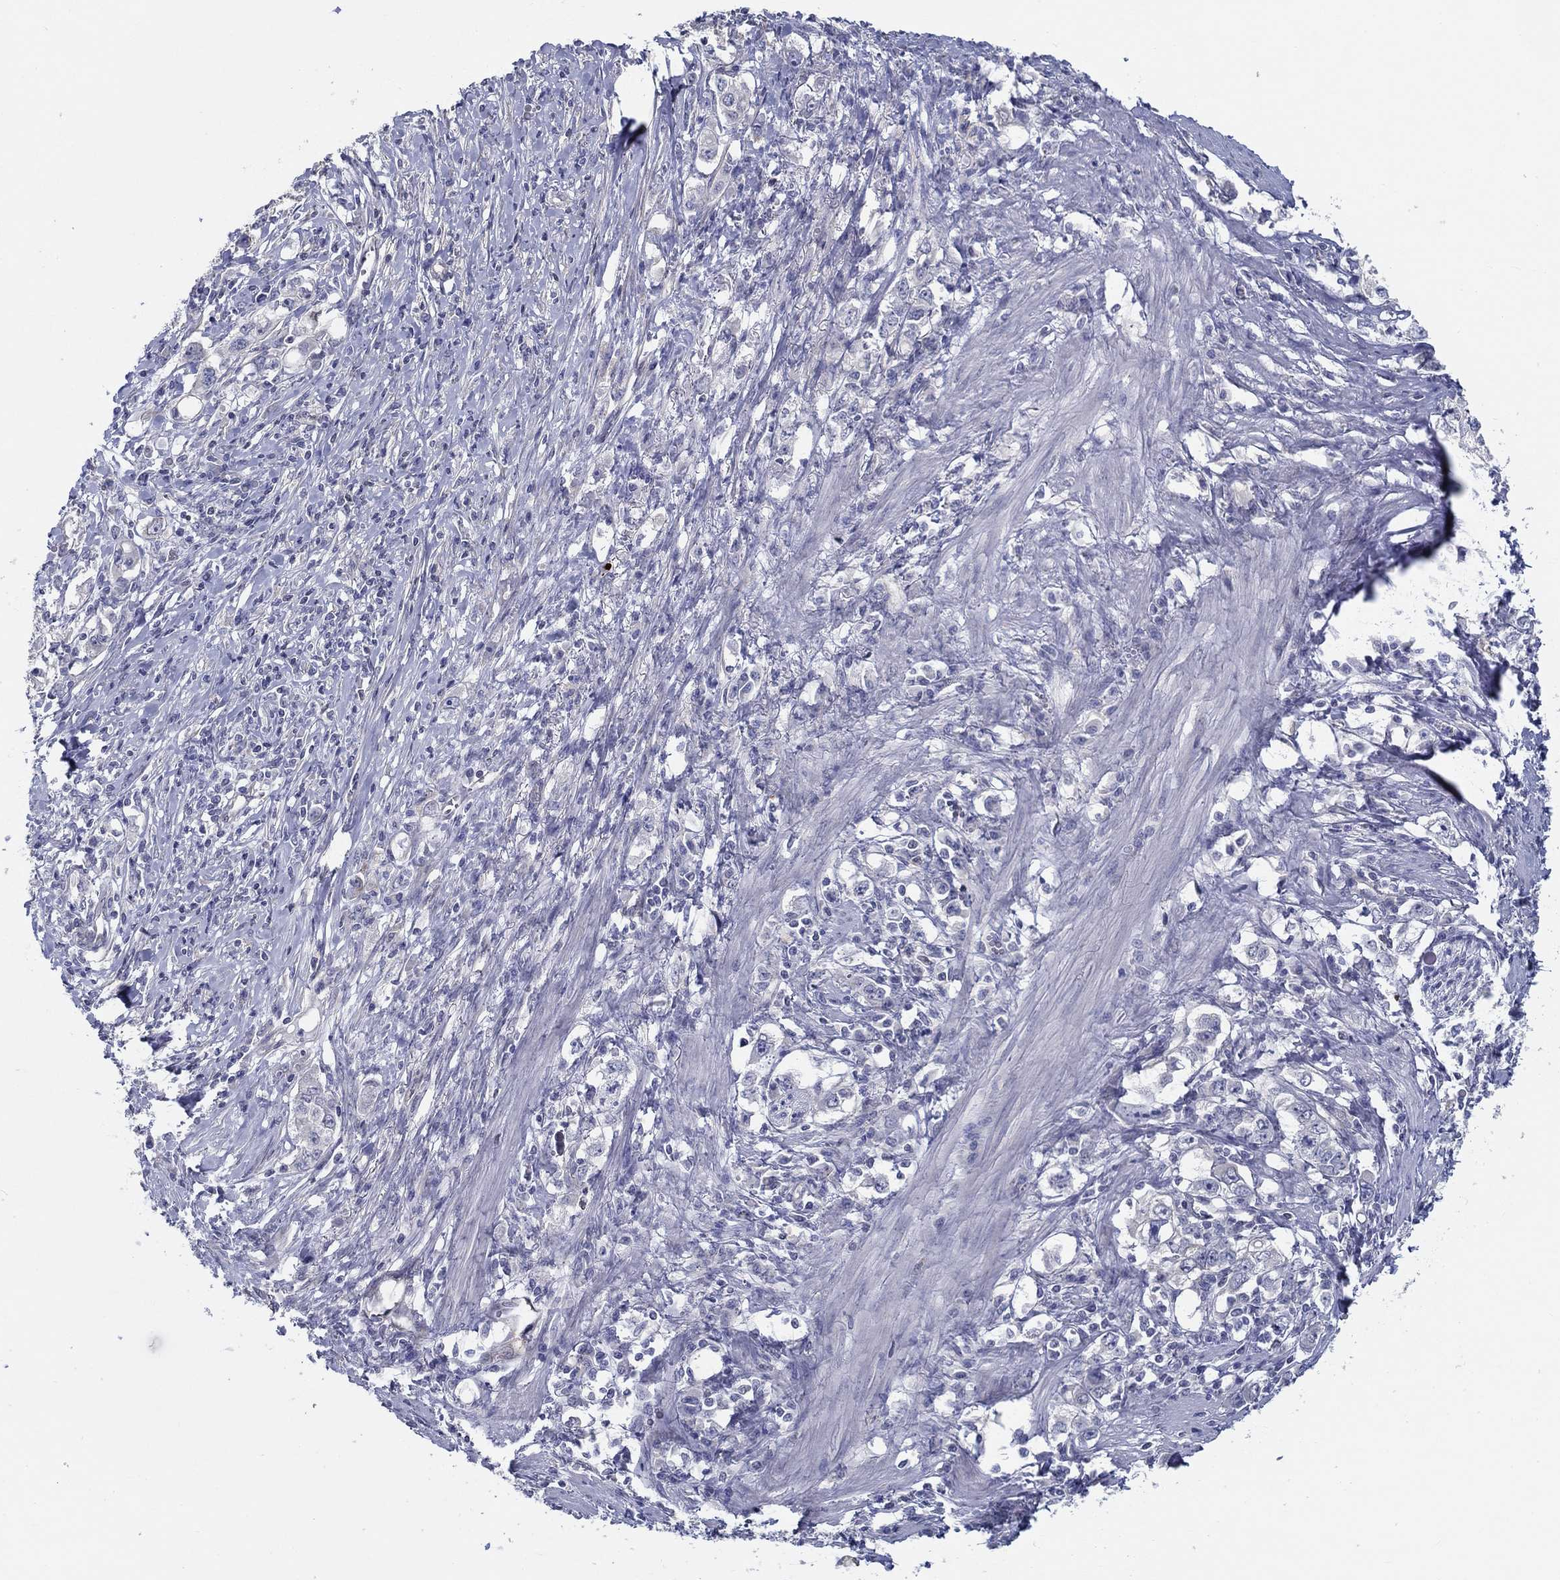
{"staining": {"intensity": "negative", "quantity": "none", "location": "none"}, "tissue": "stomach cancer", "cell_type": "Tumor cells", "image_type": "cancer", "snomed": [{"axis": "morphology", "description": "Adenocarcinoma, NOS"}, {"axis": "topography", "description": "Stomach, lower"}], "caption": "Immunohistochemistry histopathology image of neoplastic tissue: adenocarcinoma (stomach) stained with DAB reveals no significant protein positivity in tumor cells.", "gene": "ERMP1", "patient": {"sex": "female", "age": 72}}